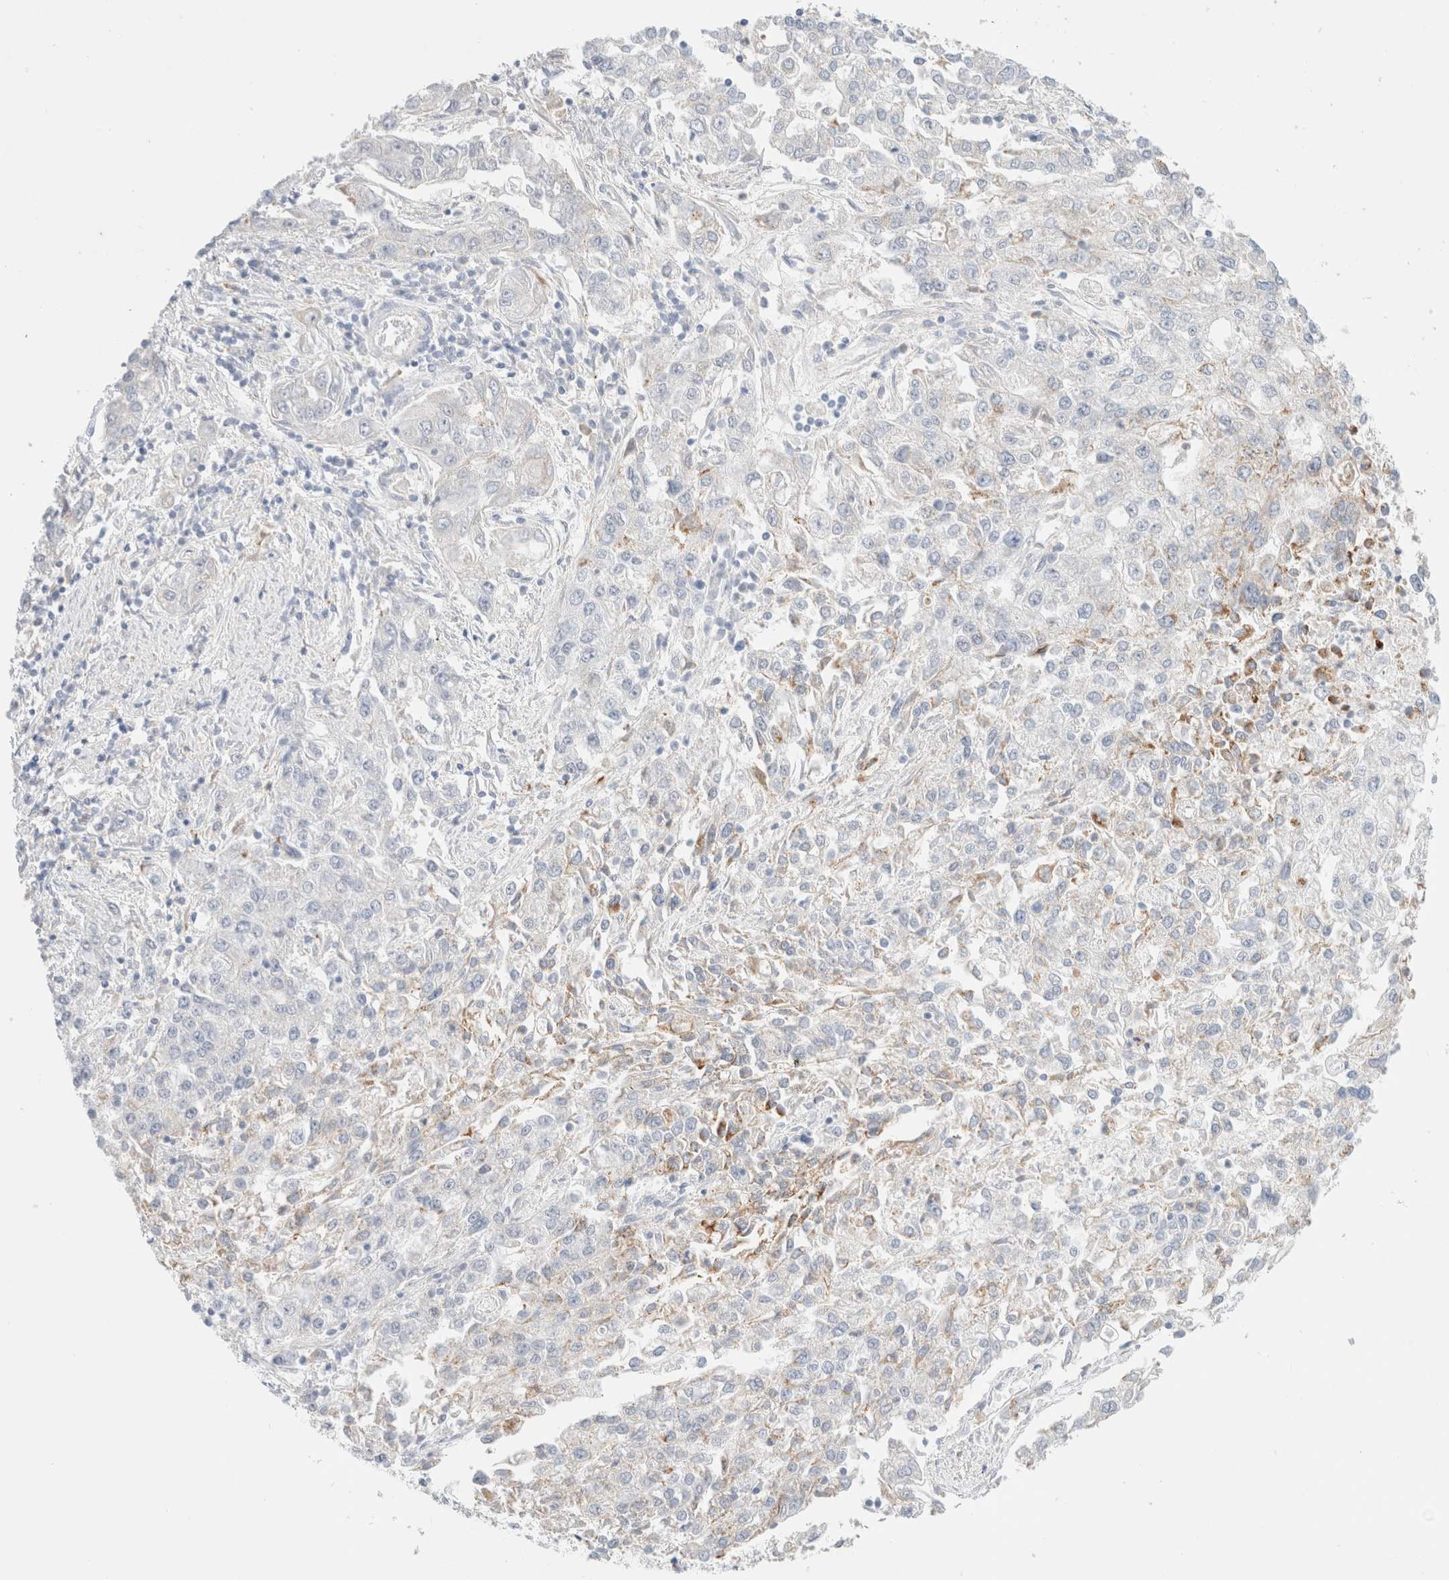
{"staining": {"intensity": "negative", "quantity": "none", "location": "none"}, "tissue": "endometrial cancer", "cell_type": "Tumor cells", "image_type": "cancer", "snomed": [{"axis": "morphology", "description": "Adenocarcinoma, NOS"}, {"axis": "topography", "description": "Endometrium"}], "caption": "IHC photomicrograph of human endometrial adenocarcinoma stained for a protein (brown), which reveals no expression in tumor cells. (Stains: DAB (3,3'-diaminobenzidine) immunohistochemistry with hematoxylin counter stain, Microscopy: brightfield microscopy at high magnification).", "gene": "UNC13B", "patient": {"sex": "female", "age": 49}}